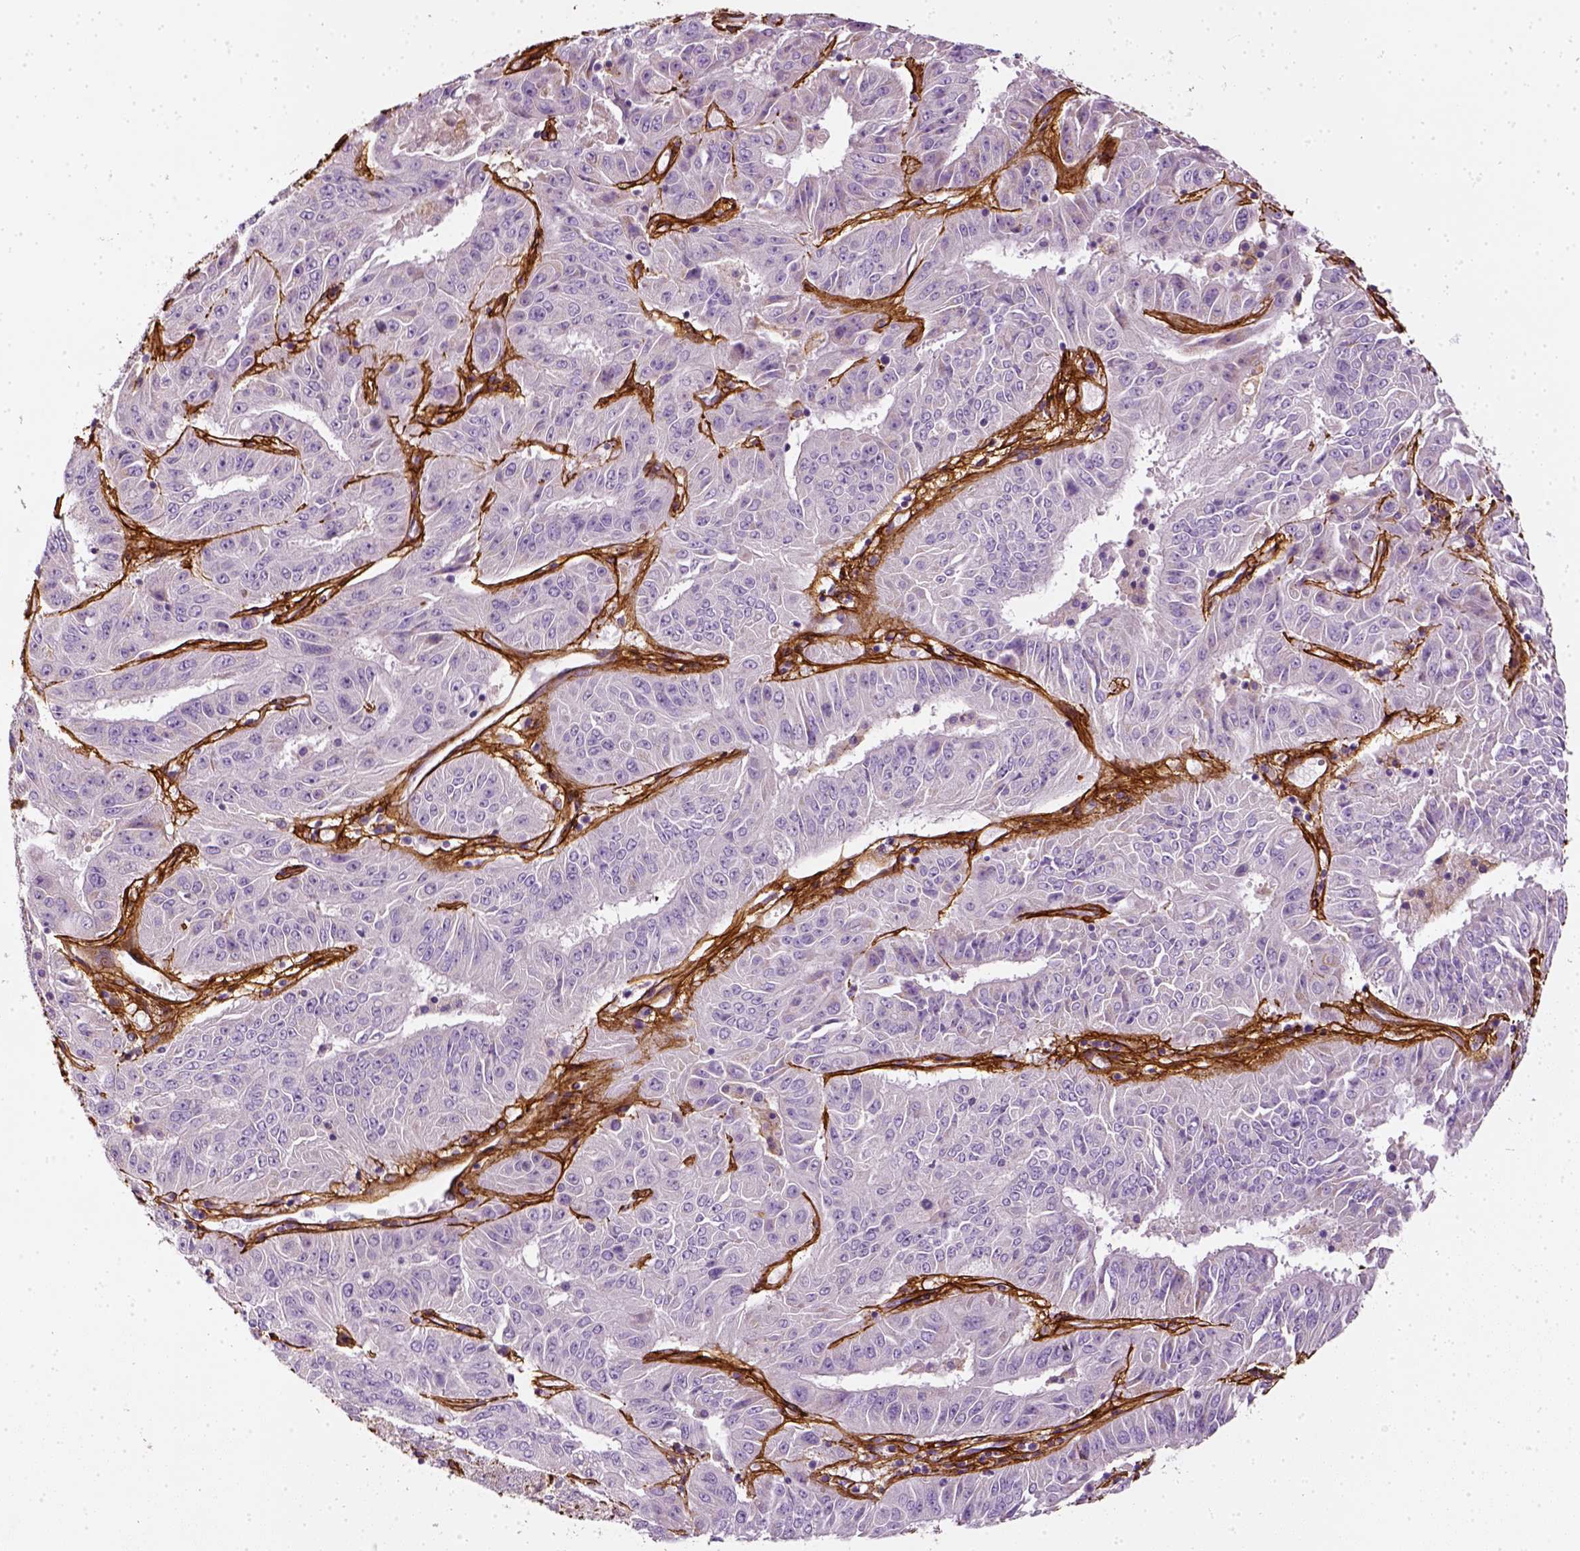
{"staining": {"intensity": "negative", "quantity": "none", "location": "none"}, "tissue": "pancreatic cancer", "cell_type": "Tumor cells", "image_type": "cancer", "snomed": [{"axis": "morphology", "description": "Adenocarcinoma, NOS"}, {"axis": "topography", "description": "Pancreas"}], "caption": "There is no significant positivity in tumor cells of adenocarcinoma (pancreatic).", "gene": "COL6A2", "patient": {"sex": "male", "age": 63}}